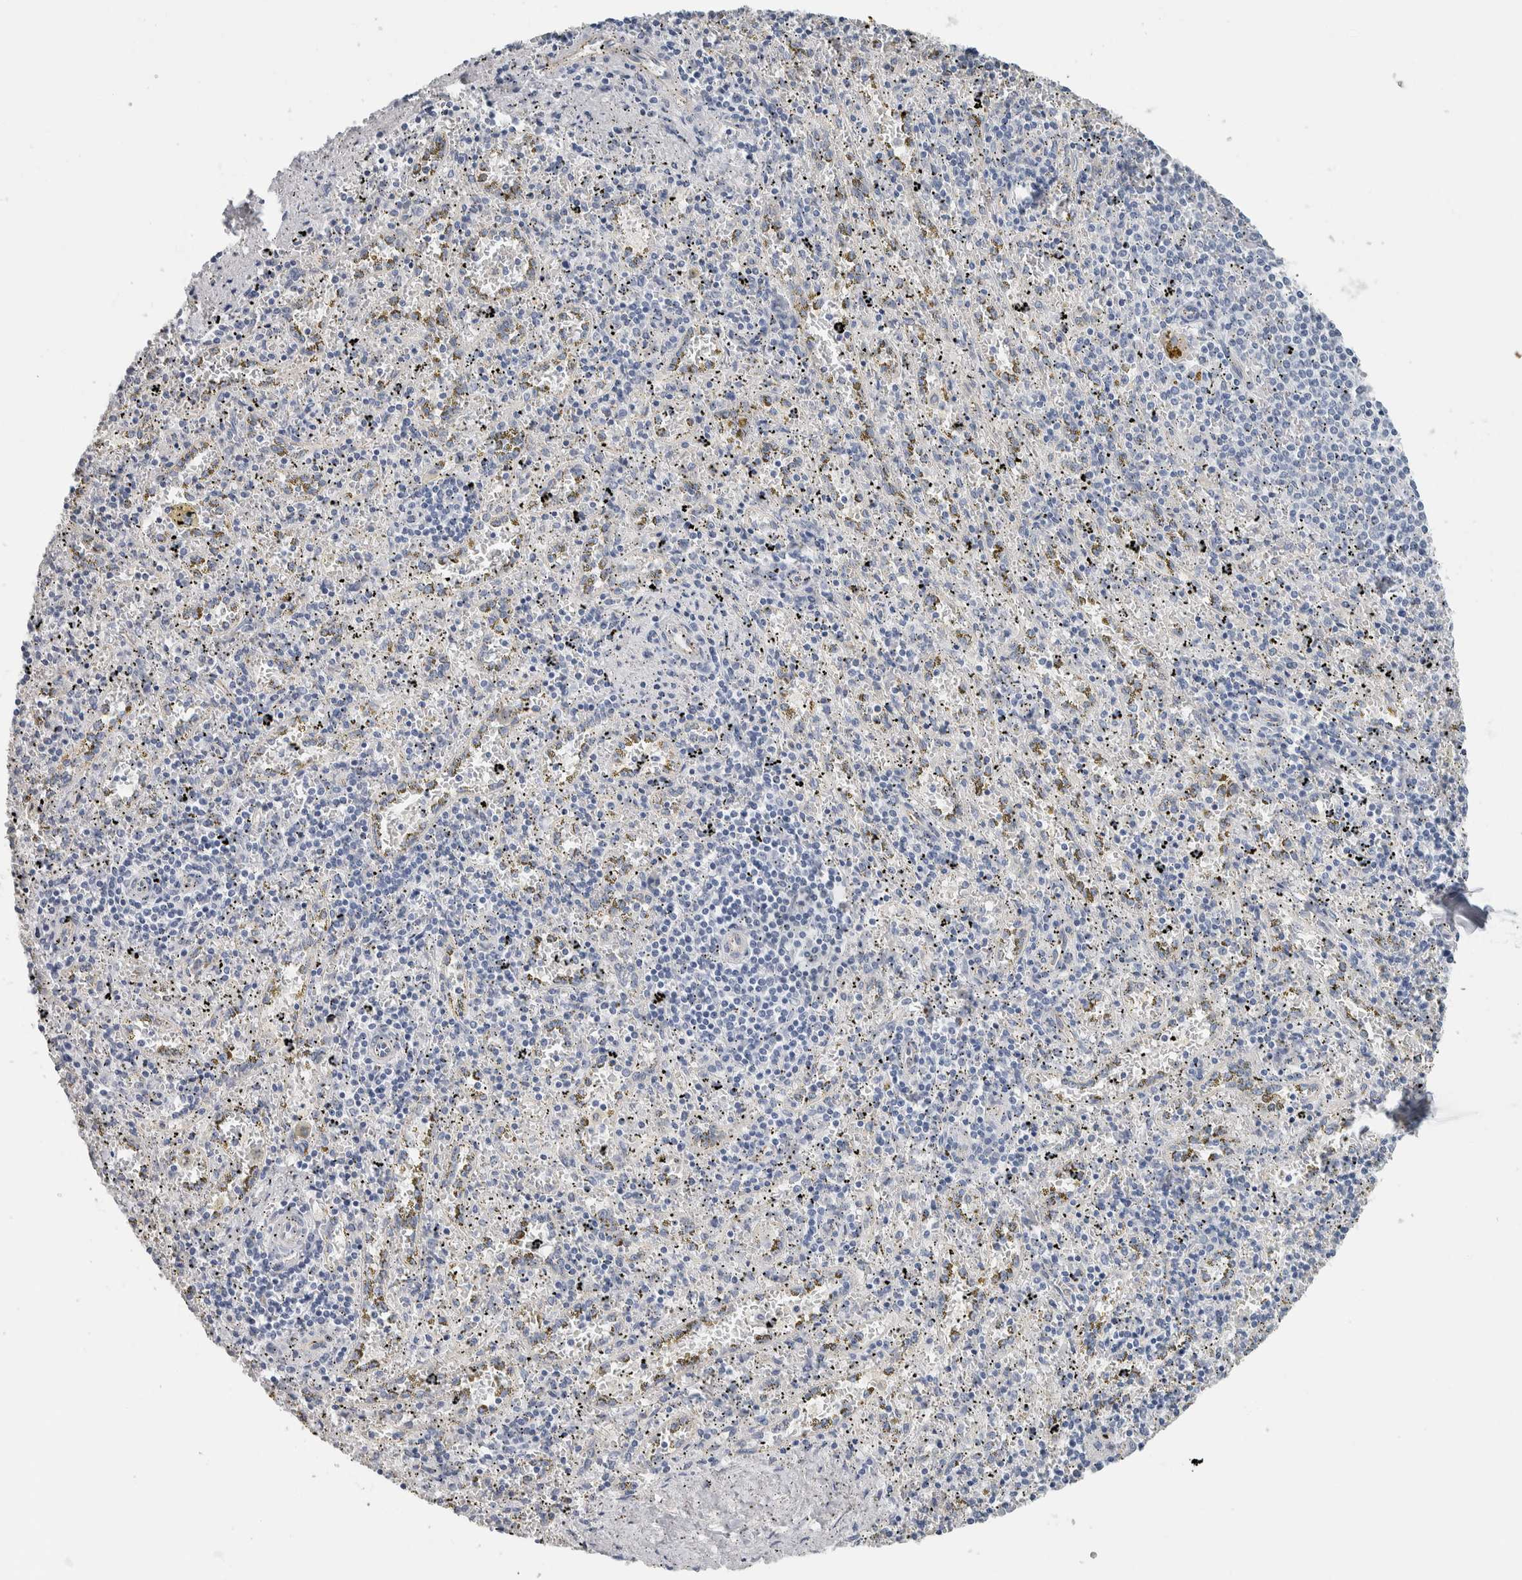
{"staining": {"intensity": "negative", "quantity": "none", "location": "none"}, "tissue": "spleen", "cell_type": "Cells in red pulp", "image_type": "normal", "snomed": [{"axis": "morphology", "description": "Normal tissue, NOS"}, {"axis": "topography", "description": "Spleen"}], "caption": "This image is of normal spleen stained with IHC to label a protein in brown with the nuclei are counter-stained blue. There is no expression in cells in red pulp. Nuclei are stained in blue.", "gene": "NEFM", "patient": {"sex": "male", "age": 11}}